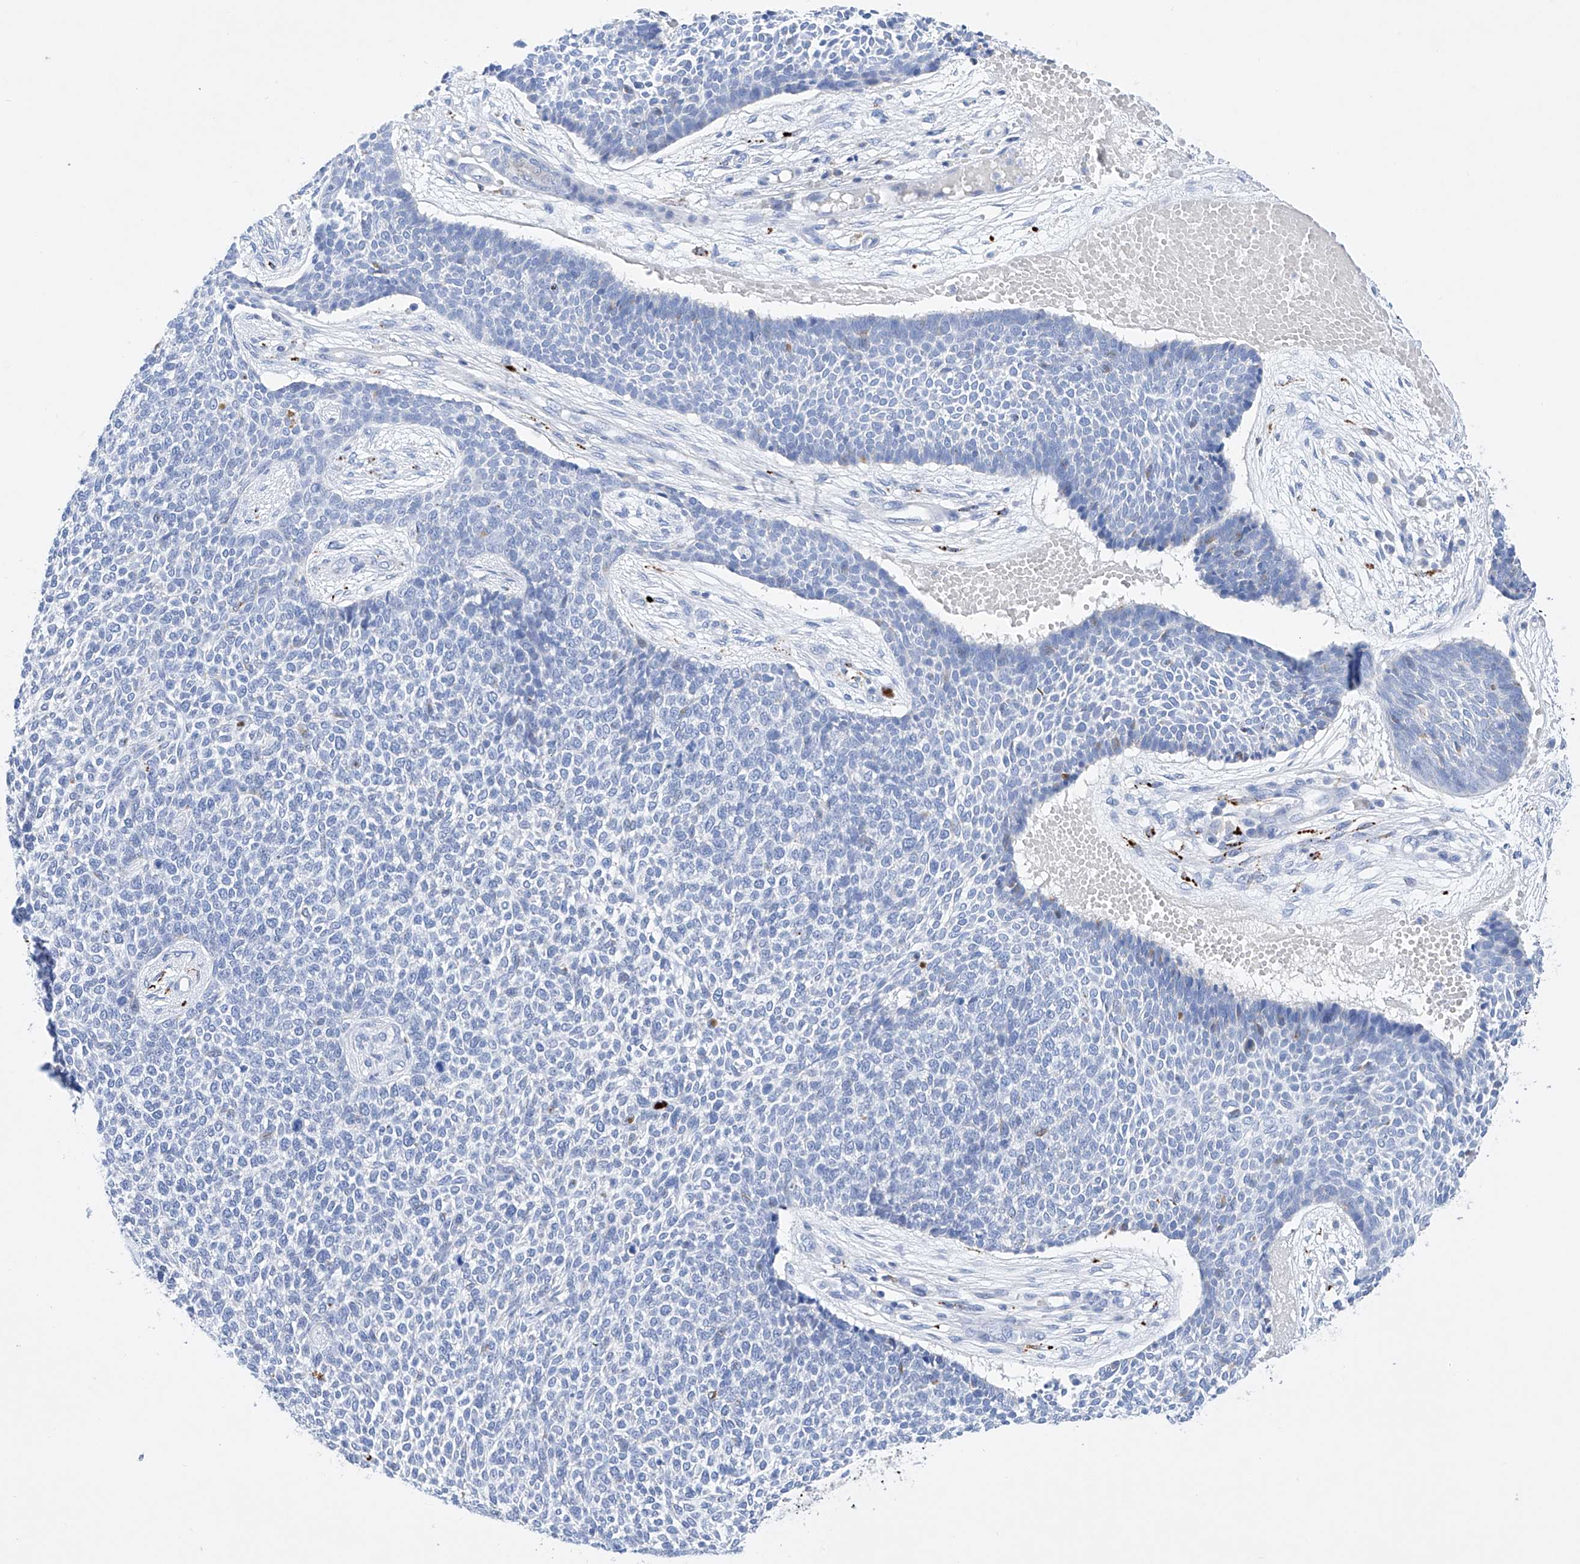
{"staining": {"intensity": "negative", "quantity": "none", "location": "none"}, "tissue": "skin cancer", "cell_type": "Tumor cells", "image_type": "cancer", "snomed": [{"axis": "morphology", "description": "Basal cell carcinoma"}, {"axis": "topography", "description": "Skin"}], "caption": "Tumor cells are negative for brown protein staining in skin basal cell carcinoma.", "gene": "LURAP1", "patient": {"sex": "female", "age": 84}}